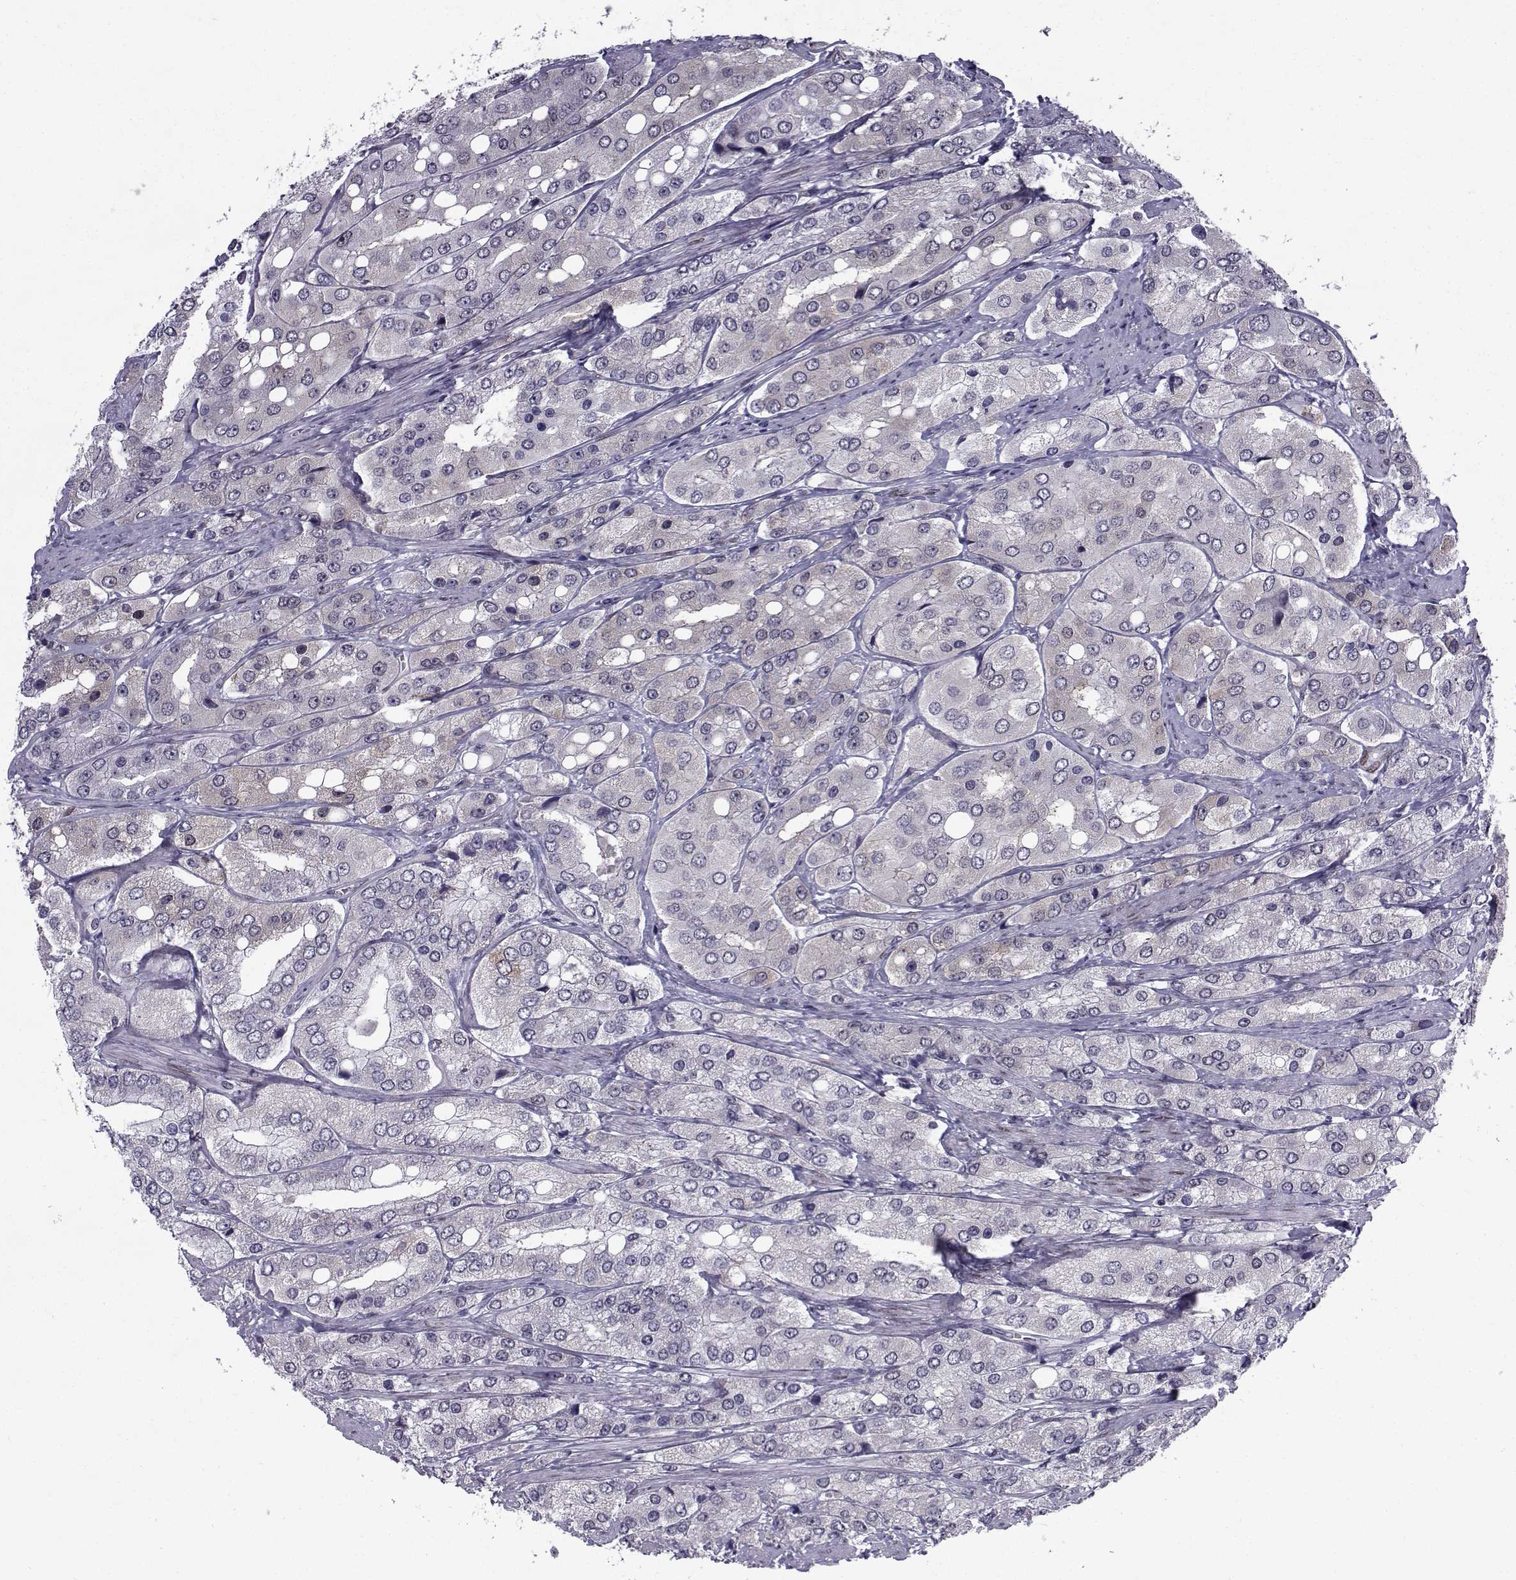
{"staining": {"intensity": "weak", "quantity": "<25%", "location": "cytoplasmic/membranous"}, "tissue": "prostate cancer", "cell_type": "Tumor cells", "image_type": "cancer", "snomed": [{"axis": "morphology", "description": "Adenocarcinoma, Low grade"}, {"axis": "topography", "description": "Prostate"}], "caption": "IHC photomicrograph of neoplastic tissue: adenocarcinoma (low-grade) (prostate) stained with DAB (3,3'-diaminobenzidine) demonstrates no significant protein expression in tumor cells. The staining is performed using DAB brown chromogen with nuclei counter-stained in using hematoxylin.", "gene": "RBM24", "patient": {"sex": "male", "age": 69}}